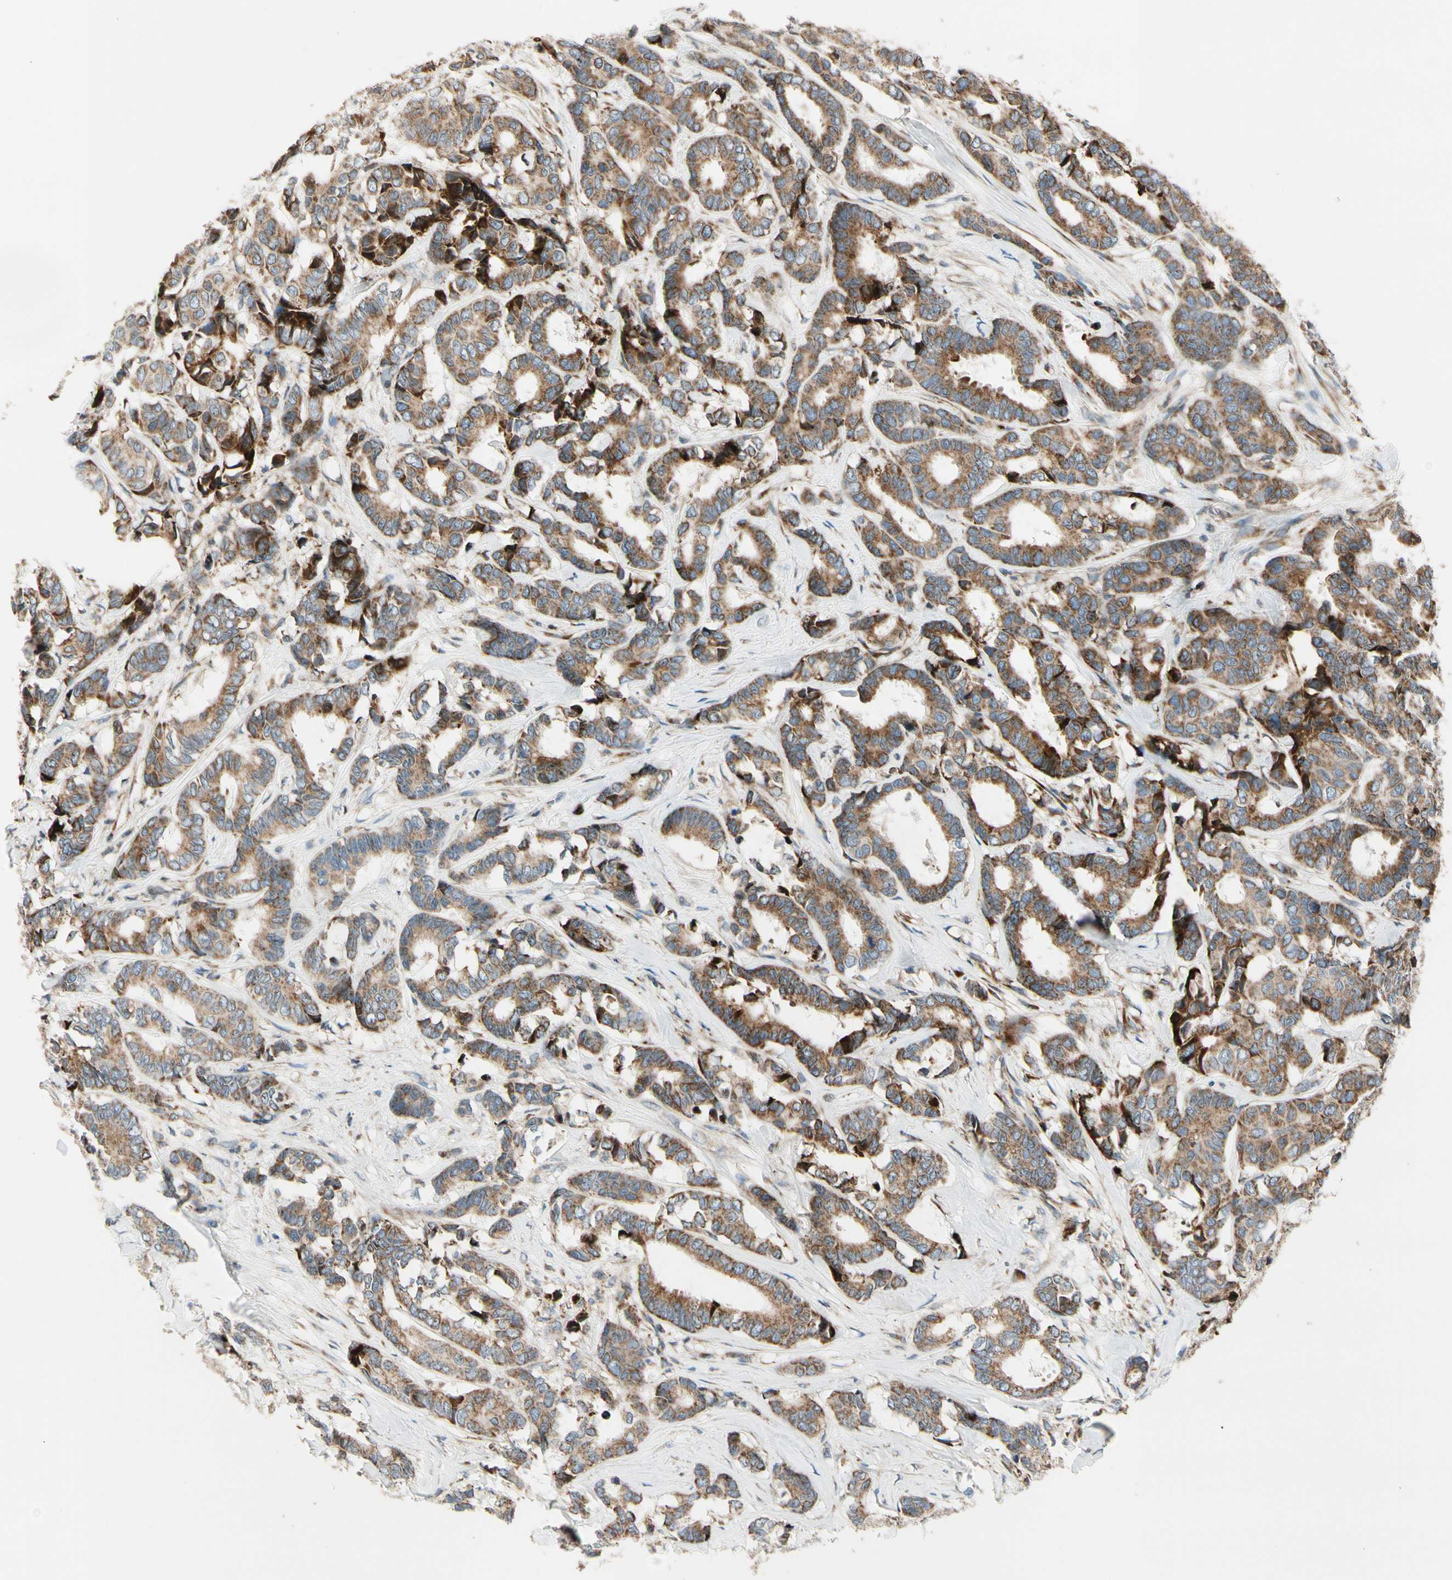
{"staining": {"intensity": "moderate", "quantity": ">75%", "location": "cytoplasmic/membranous"}, "tissue": "breast cancer", "cell_type": "Tumor cells", "image_type": "cancer", "snomed": [{"axis": "morphology", "description": "Duct carcinoma"}, {"axis": "topography", "description": "Breast"}], "caption": "Brown immunohistochemical staining in human breast cancer exhibits moderate cytoplasmic/membranous positivity in about >75% of tumor cells. (DAB IHC with brightfield microscopy, high magnification).", "gene": "MRPL9", "patient": {"sex": "female", "age": 87}}